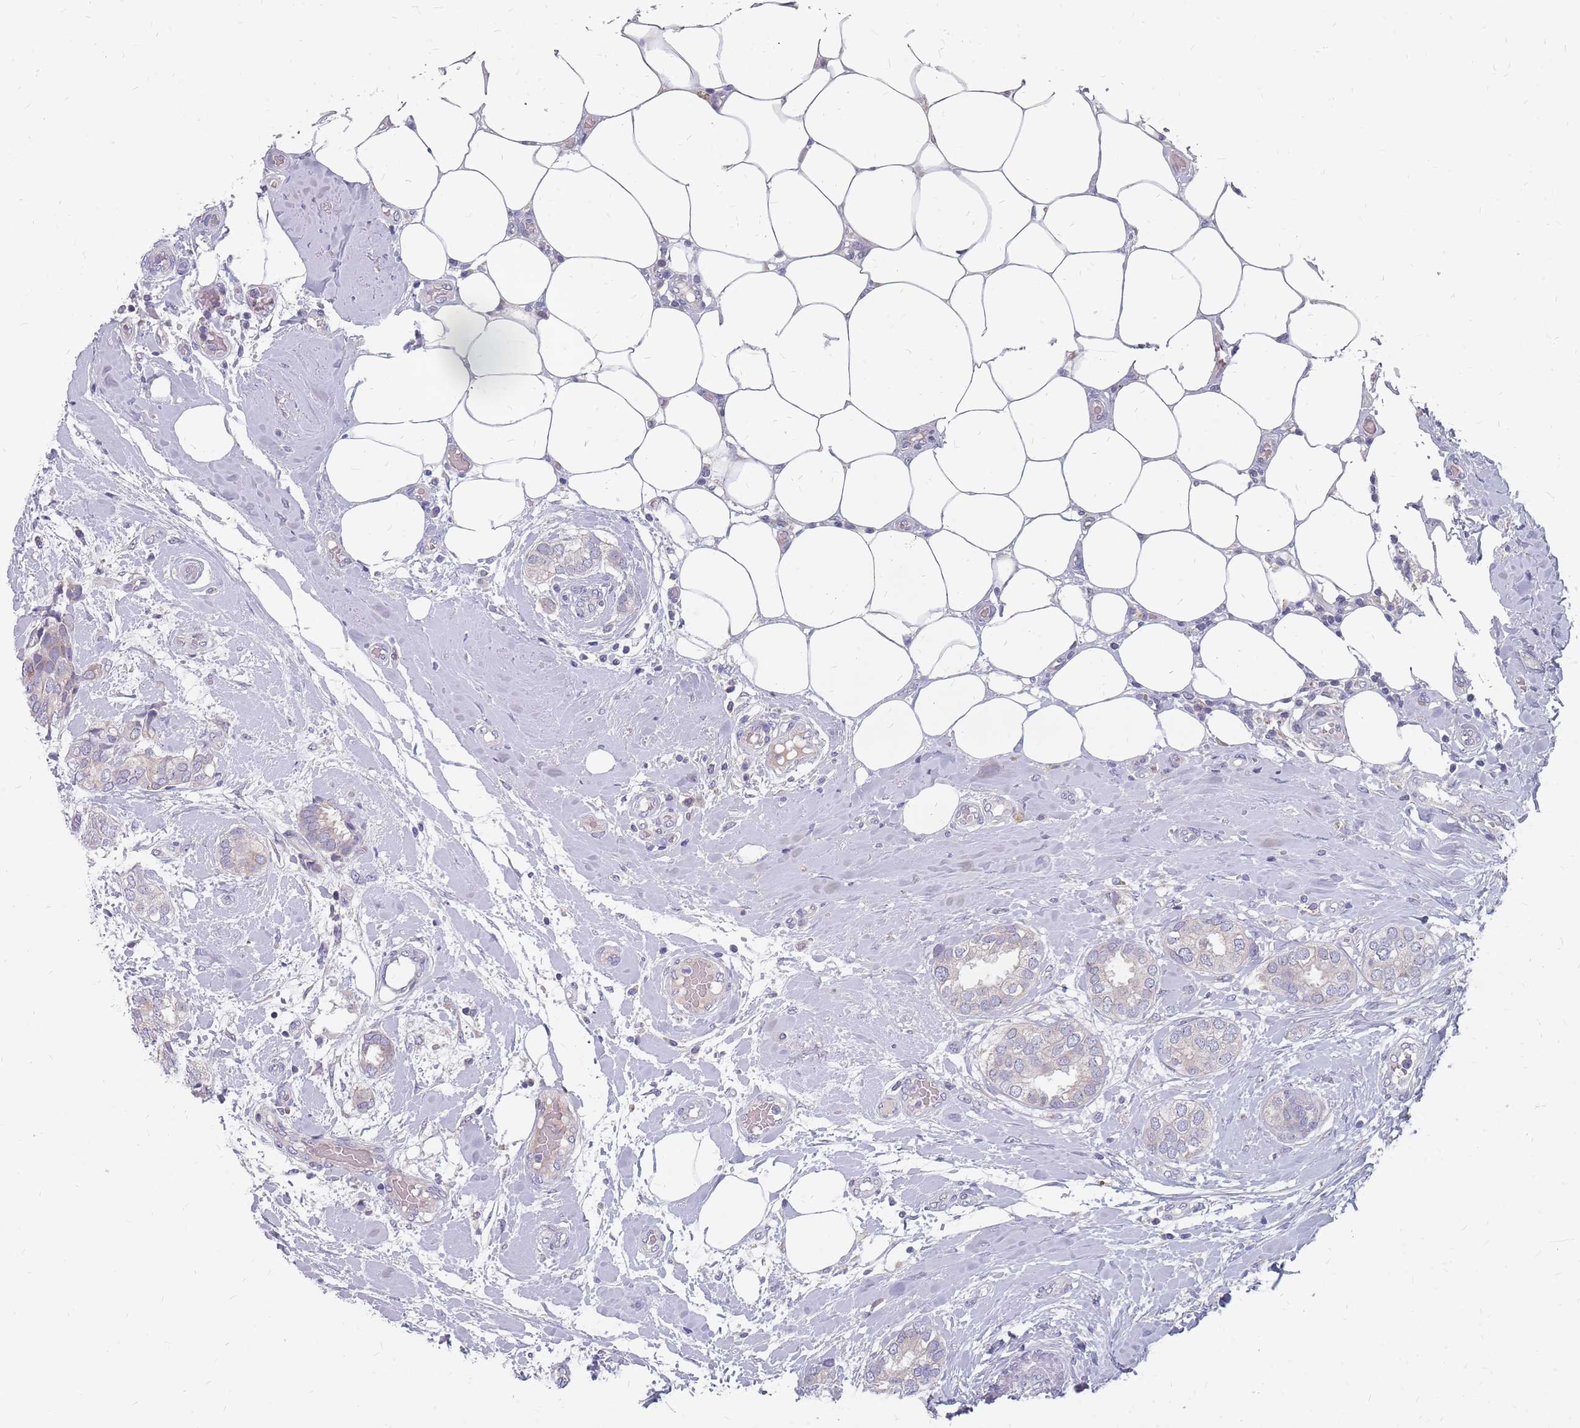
{"staining": {"intensity": "negative", "quantity": "none", "location": "none"}, "tissue": "breast cancer", "cell_type": "Tumor cells", "image_type": "cancer", "snomed": [{"axis": "morphology", "description": "Duct carcinoma"}, {"axis": "topography", "description": "Breast"}], "caption": "This is a photomicrograph of immunohistochemistry staining of breast intraductal carcinoma, which shows no staining in tumor cells.", "gene": "CMTR2", "patient": {"sex": "female", "age": 73}}